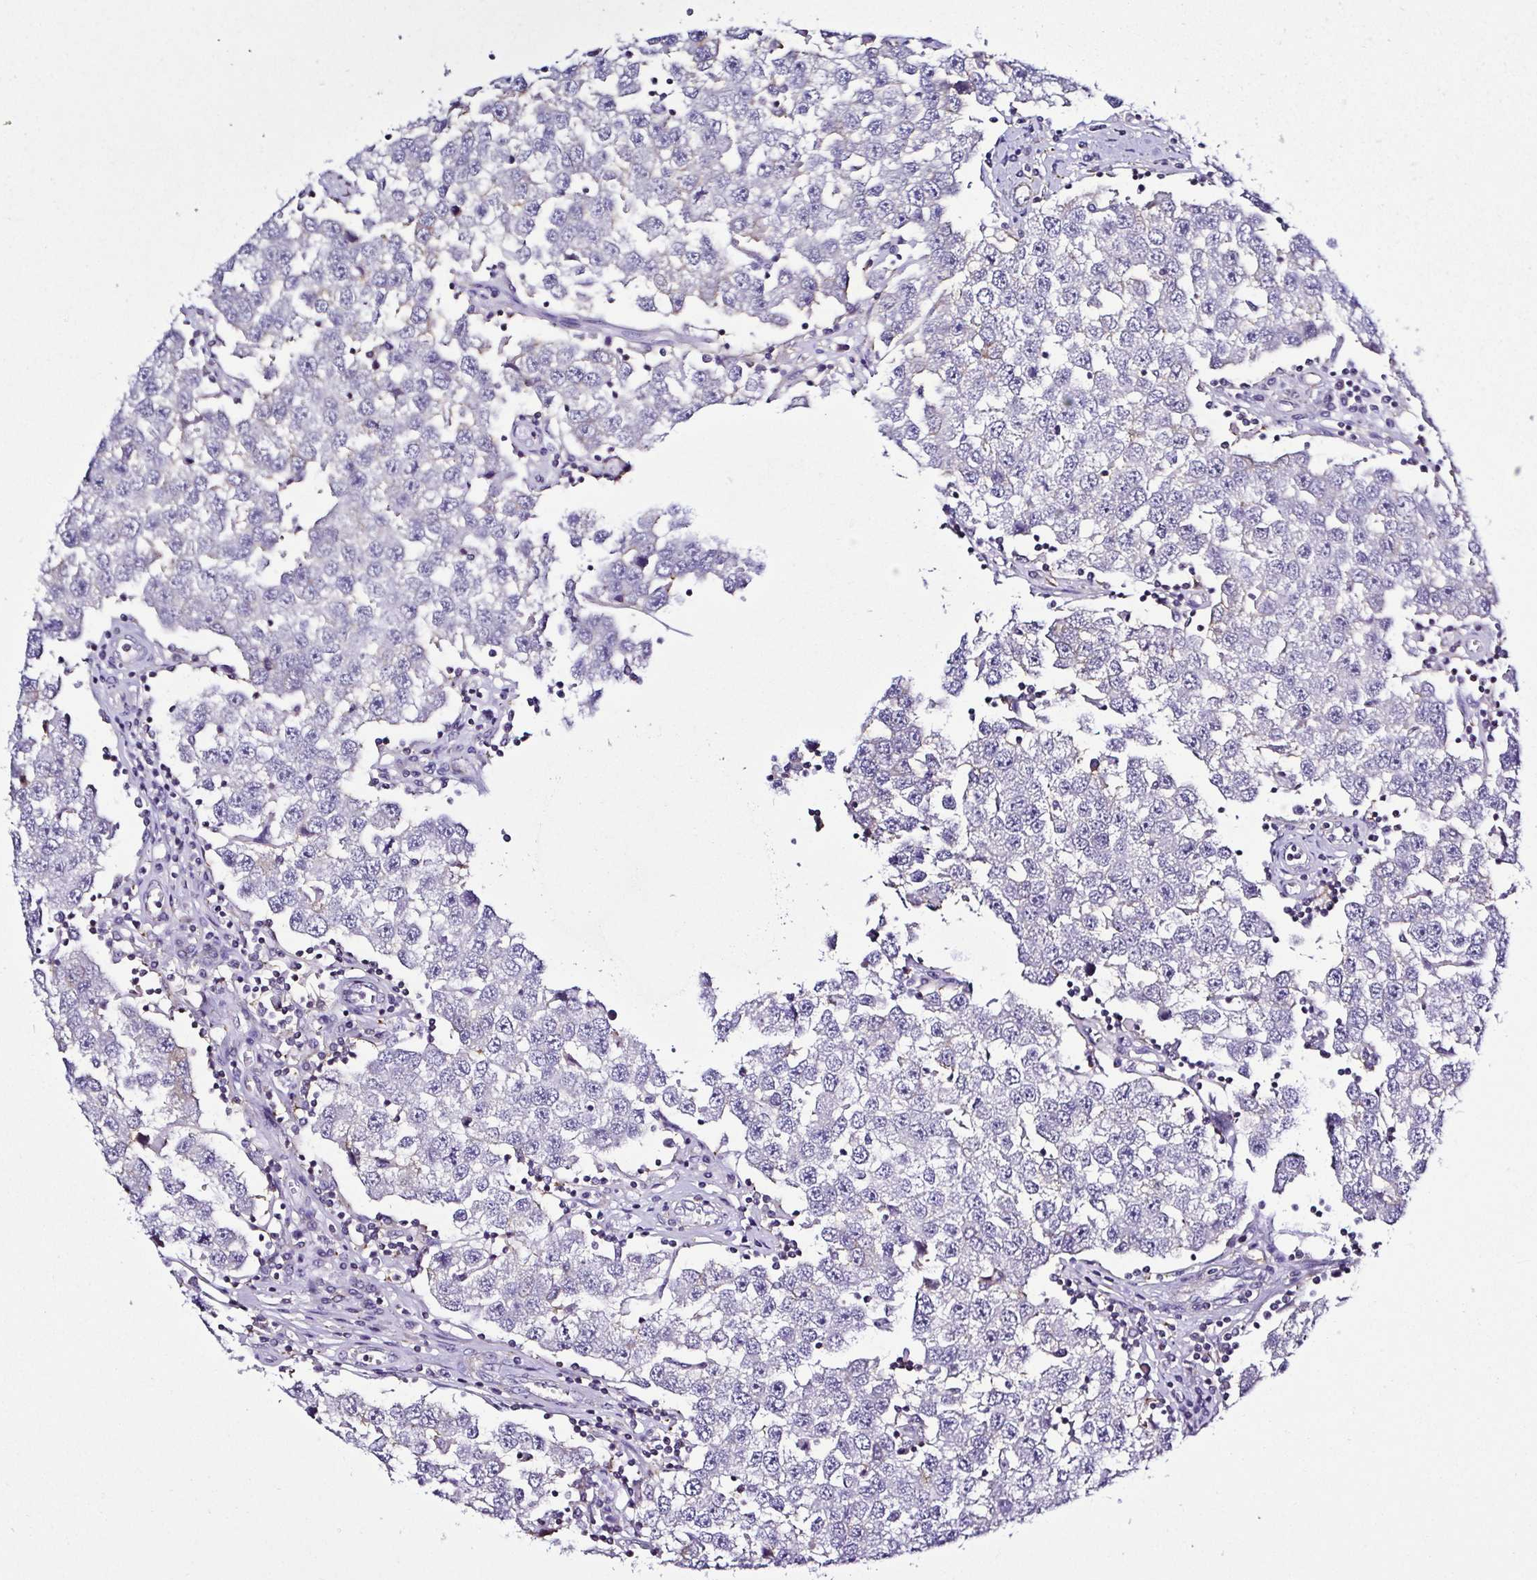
{"staining": {"intensity": "negative", "quantity": "none", "location": "none"}, "tissue": "testis cancer", "cell_type": "Tumor cells", "image_type": "cancer", "snomed": [{"axis": "morphology", "description": "Seminoma, NOS"}, {"axis": "topography", "description": "Testis"}], "caption": "Immunohistochemistry micrograph of human testis cancer (seminoma) stained for a protein (brown), which demonstrates no staining in tumor cells.", "gene": "TNNT2", "patient": {"sex": "male", "age": 34}}